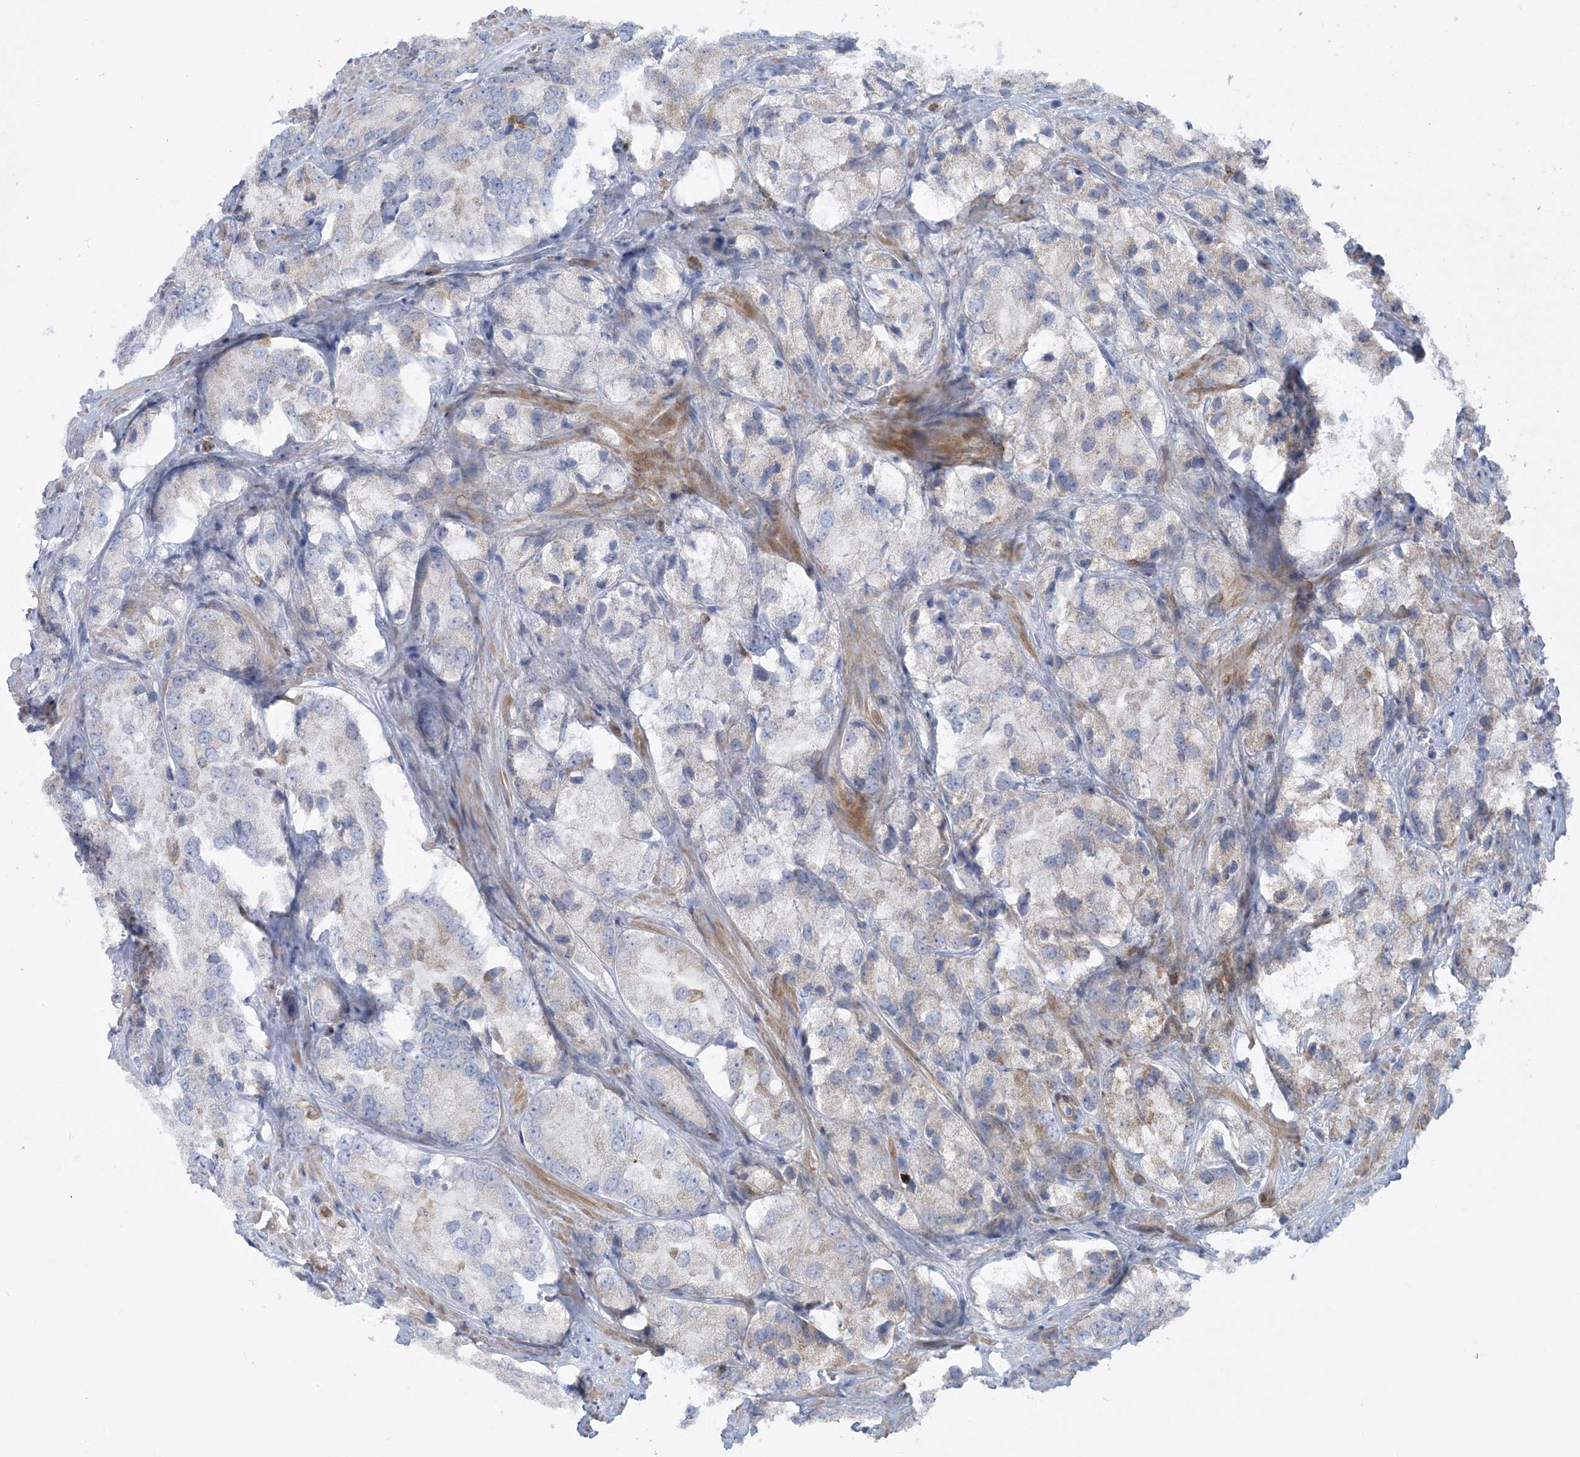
{"staining": {"intensity": "negative", "quantity": "none", "location": "none"}, "tissue": "prostate cancer", "cell_type": "Tumor cells", "image_type": "cancer", "snomed": [{"axis": "morphology", "description": "Adenocarcinoma, High grade"}, {"axis": "topography", "description": "Prostate"}], "caption": "A high-resolution histopathology image shows IHC staining of prostate cancer (high-grade adenocarcinoma), which exhibits no significant expression in tumor cells. (Brightfield microscopy of DAB IHC at high magnification).", "gene": "ARHGAP30", "patient": {"sex": "male", "age": 66}}